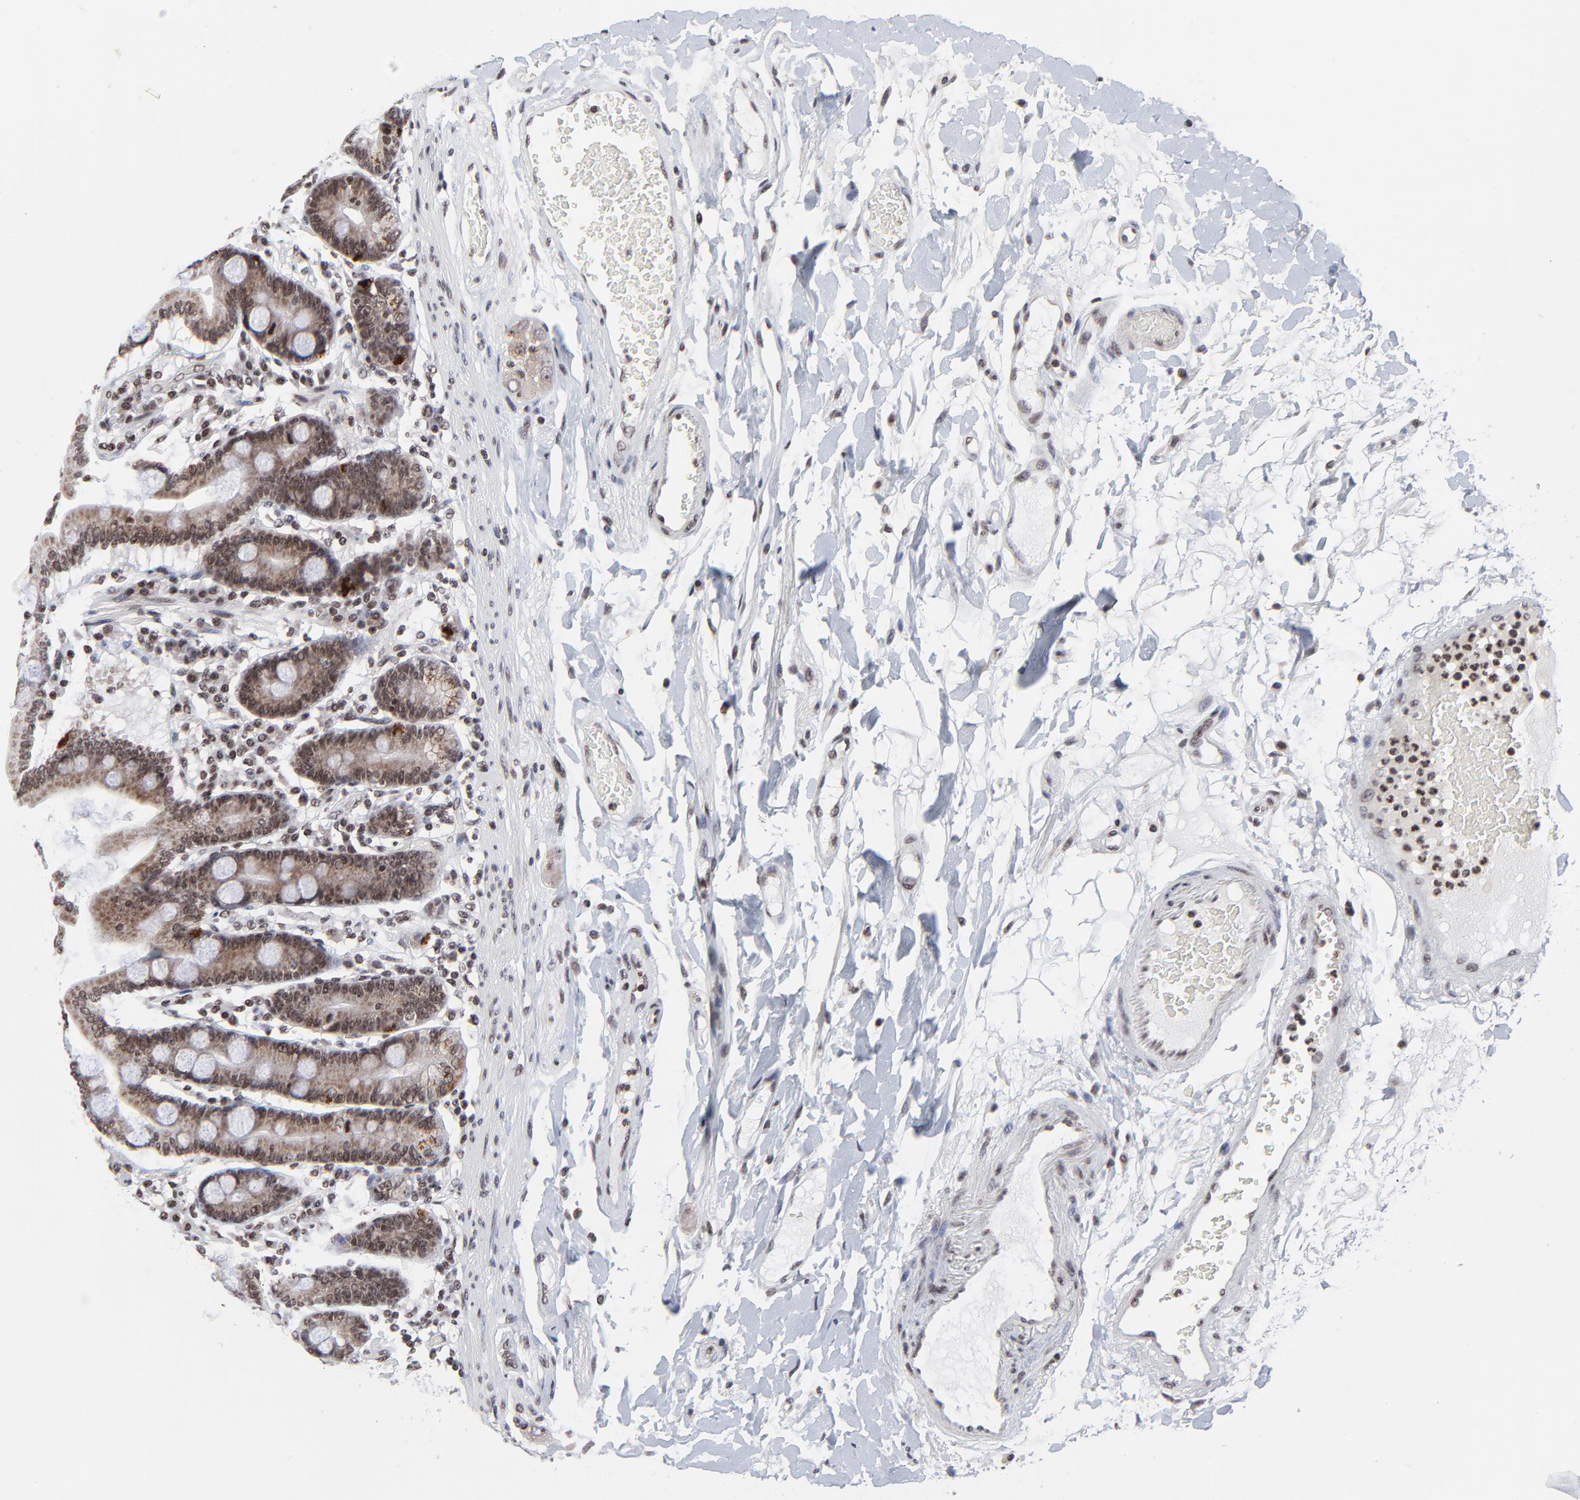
{"staining": {"intensity": "moderate", "quantity": ">75%", "location": "cytoplasmic/membranous,nuclear"}, "tissue": "duodenum", "cell_type": "Glandular cells", "image_type": "normal", "snomed": [{"axis": "morphology", "description": "Normal tissue, NOS"}, {"axis": "topography", "description": "Duodenum"}], "caption": "Immunohistochemical staining of benign duodenum demonstrates medium levels of moderate cytoplasmic/membranous,nuclear expression in approximately >75% of glandular cells.", "gene": "ZNF777", "patient": {"sex": "female", "age": 64}}